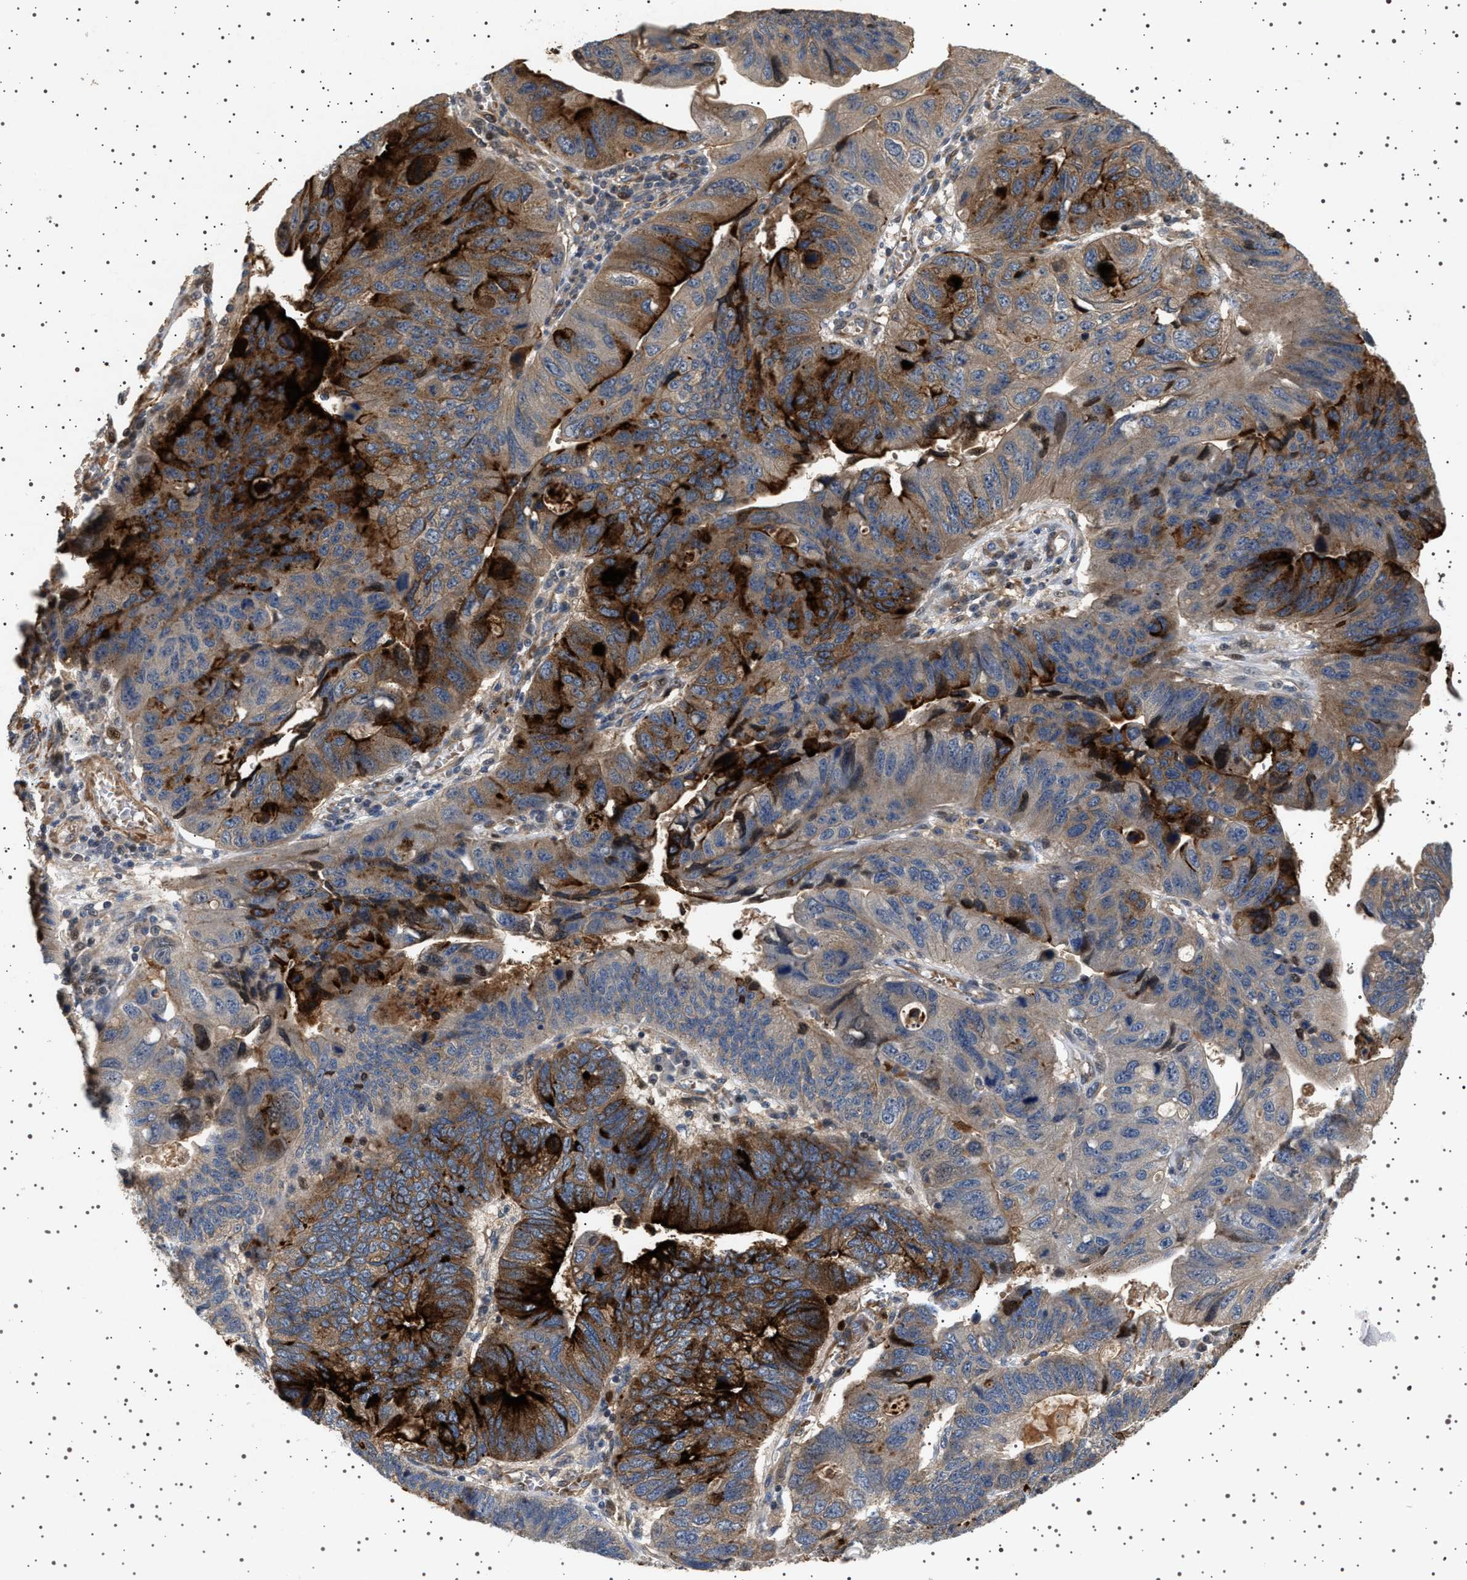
{"staining": {"intensity": "strong", "quantity": "25%-75%", "location": "cytoplasmic/membranous"}, "tissue": "stomach cancer", "cell_type": "Tumor cells", "image_type": "cancer", "snomed": [{"axis": "morphology", "description": "Adenocarcinoma, NOS"}, {"axis": "topography", "description": "Stomach"}], "caption": "Immunohistochemical staining of human stomach cancer (adenocarcinoma) shows strong cytoplasmic/membranous protein staining in approximately 25%-75% of tumor cells. (DAB IHC with brightfield microscopy, high magnification).", "gene": "GUCY1B1", "patient": {"sex": "male", "age": 59}}